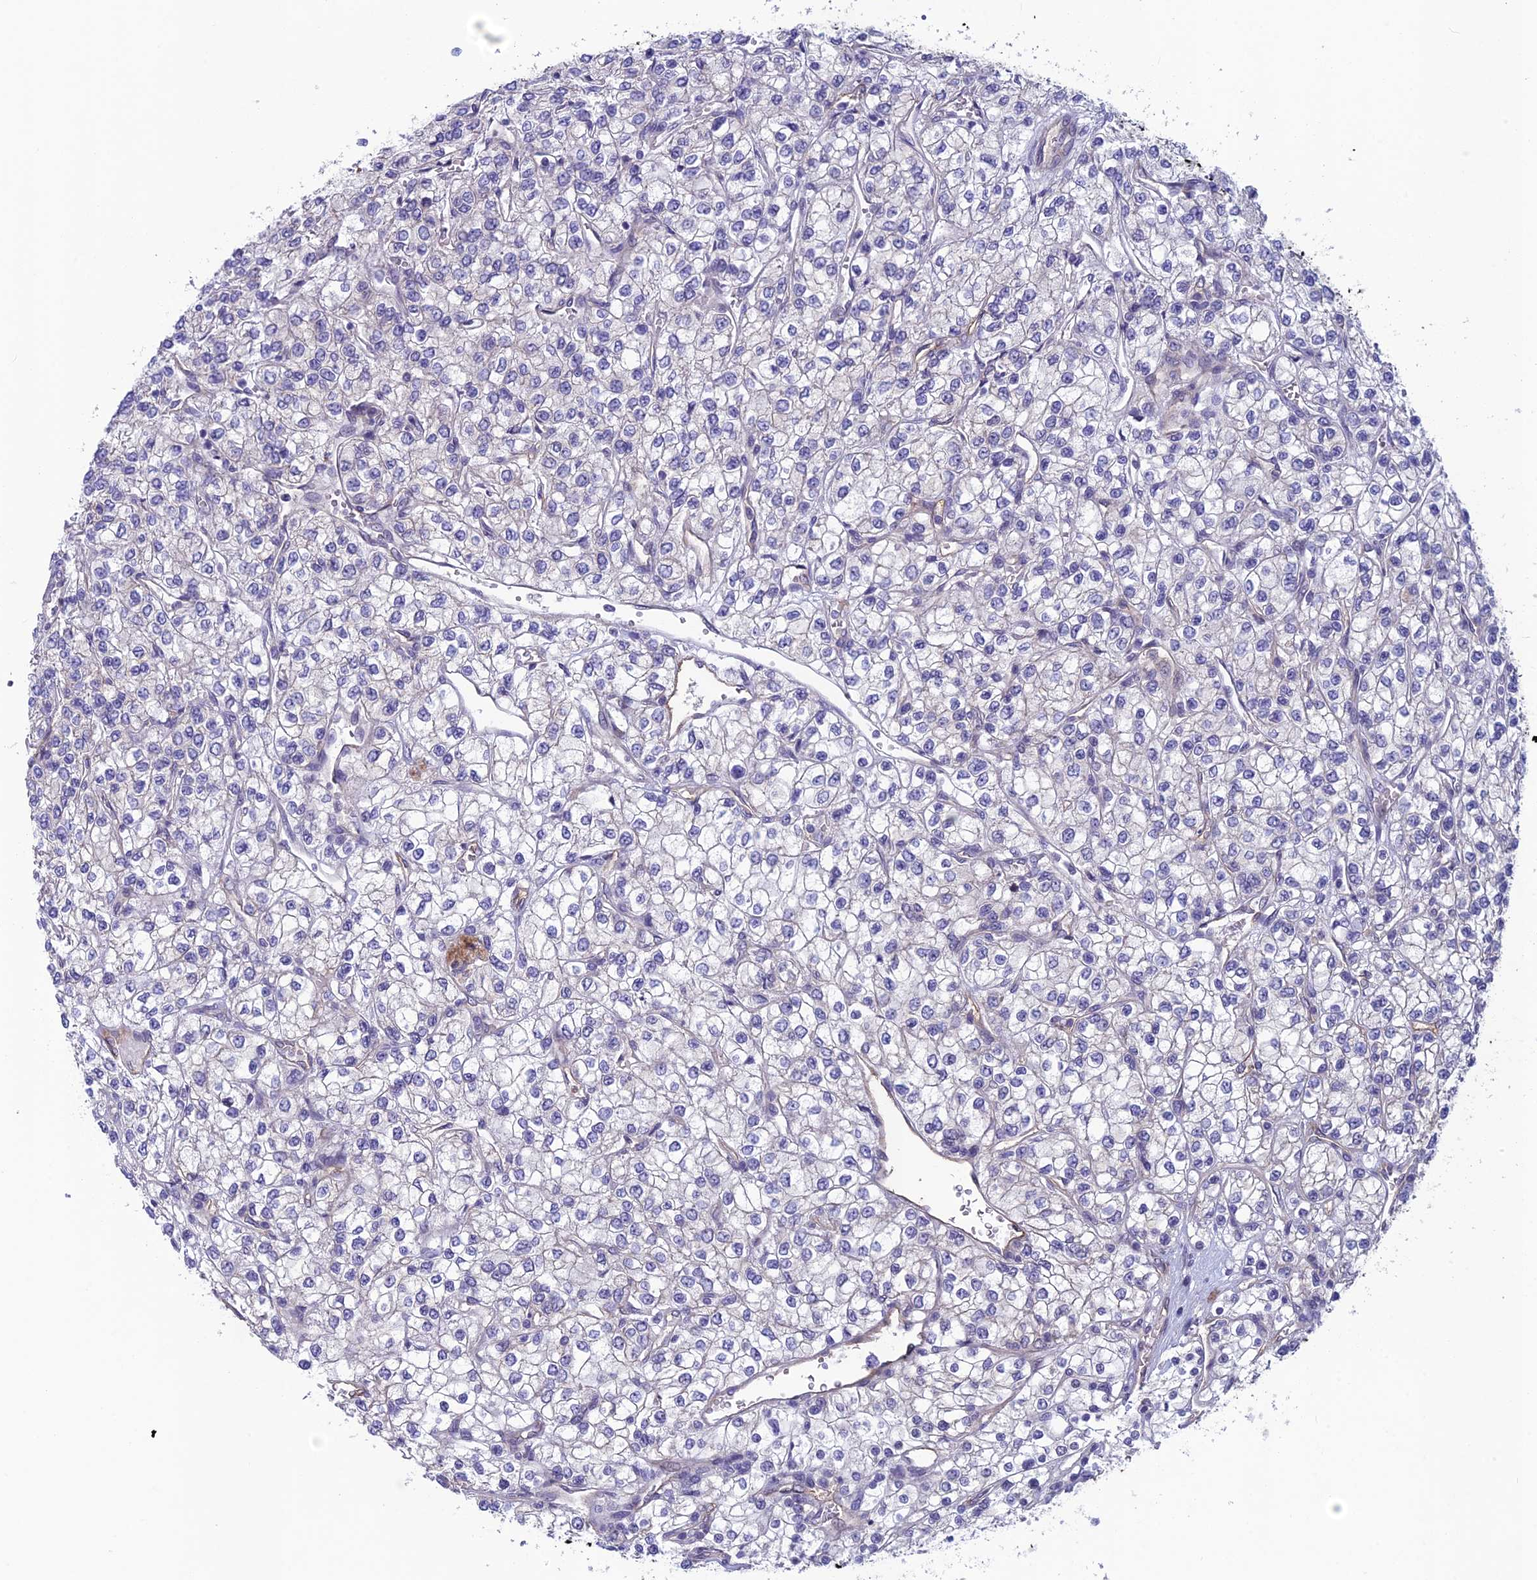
{"staining": {"intensity": "negative", "quantity": "none", "location": "none"}, "tissue": "renal cancer", "cell_type": "Tumor cells", "image_type": "cancer", "snomed": [{"axis": "morphology", "description": "Adenocarcinoma, NOS"}, {"axis": "topography", "description": "Kidney"}], "caption": "Micrograph shows no protein positivity in tumor cells of adenocarcinoma (renal) tissue.", "gene": "FKBPL", "patient": {"sex": "male", "age": 80}}